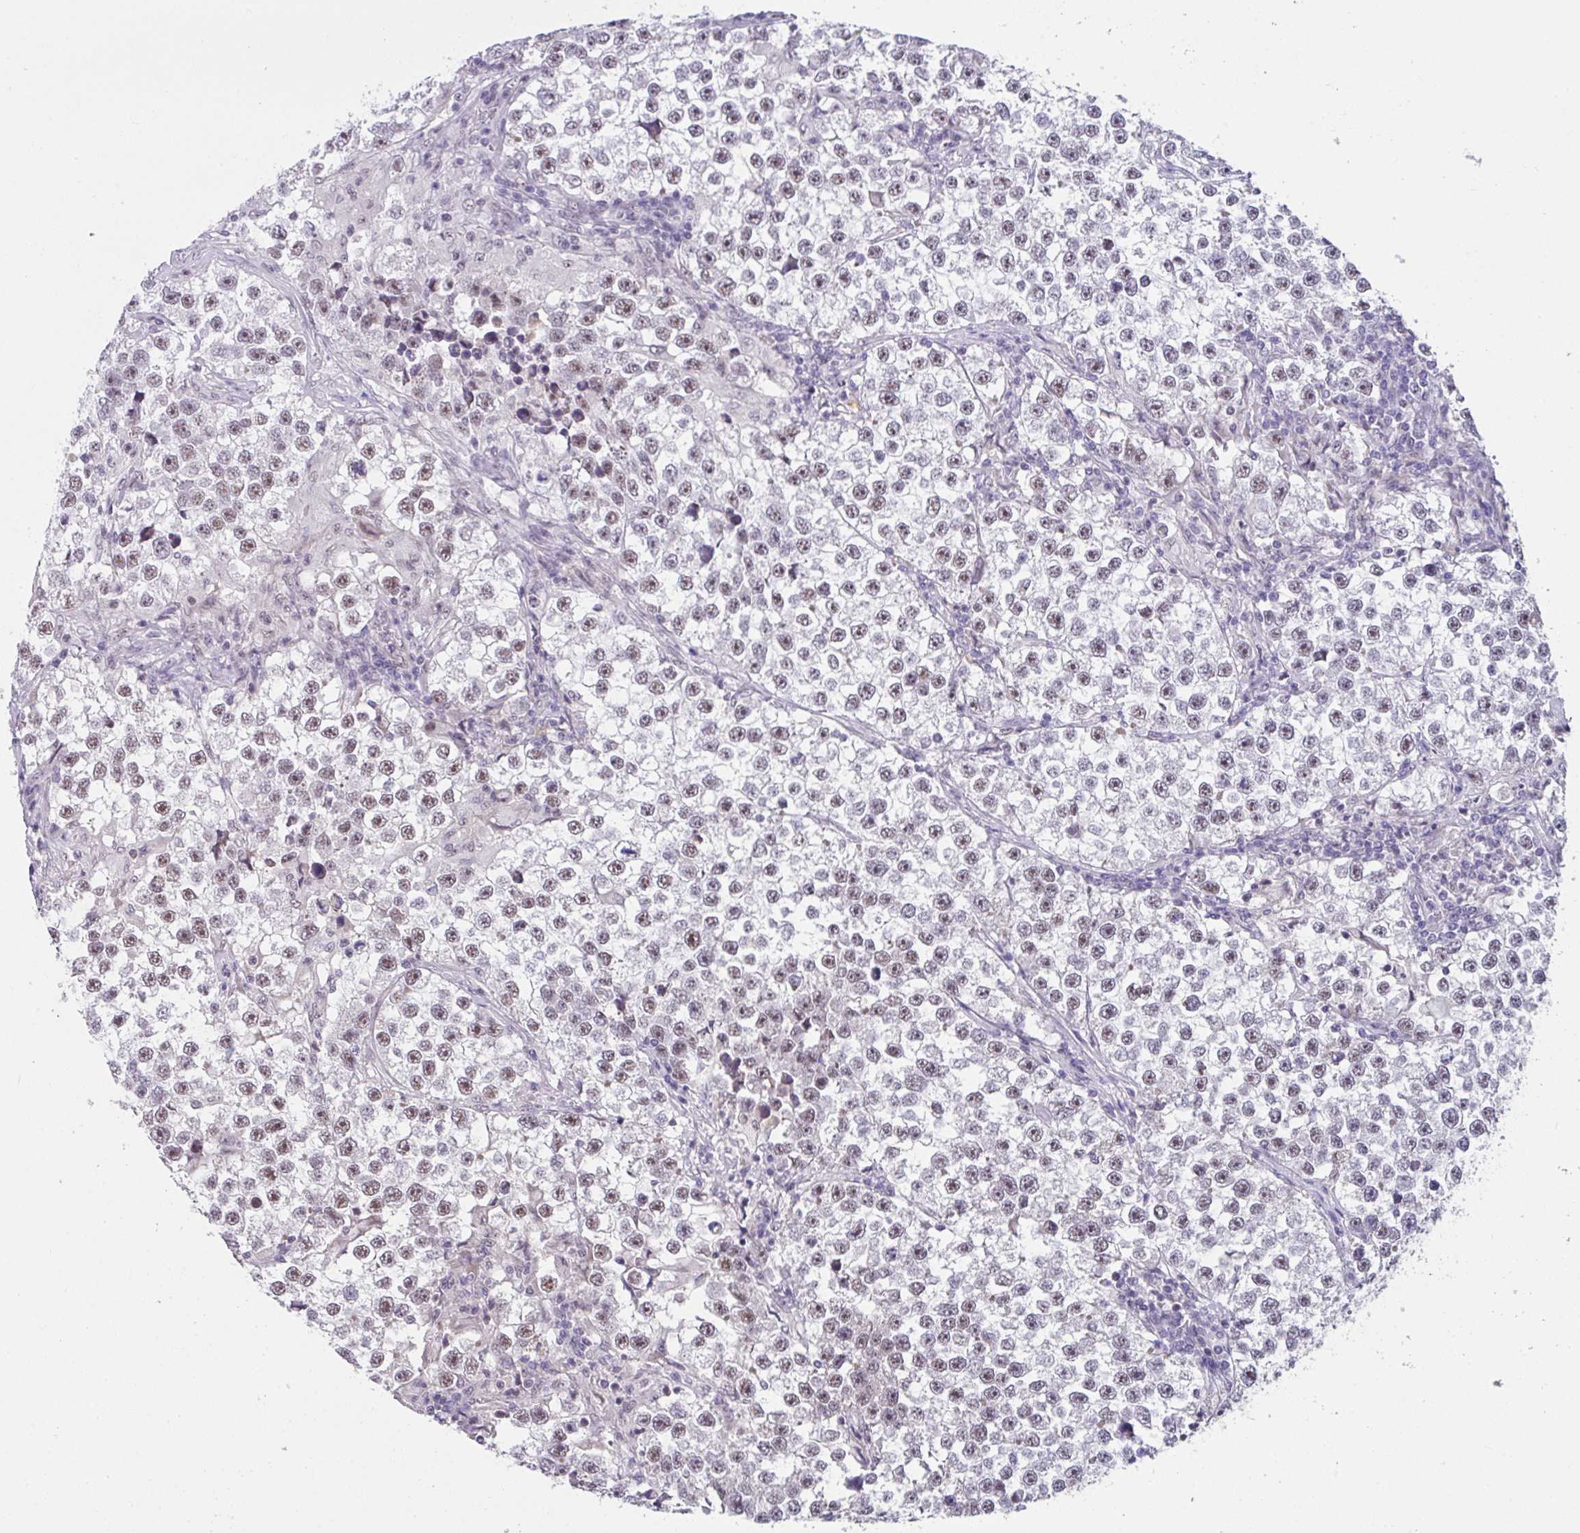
{"staining": {"intensity": "weak", "quantity": ">75%", "location": "nuclear"}, "tissue": "testis cancer", "cell_type": "Tumor cells", "image_type": "cancer", "snomed": [{"axis": "morphology", "description": "Seminoma, NOS"}, {"axis": "topography", "description": "Testis"}], "caption": "A high-resolution histopathology image shows IHC staining of testis seminoma, which displays weak nuclear positivity in approximately >75% of tumor cells.", "gene": "RBBP6", "patient": {"sex": "male", "age": 46}}